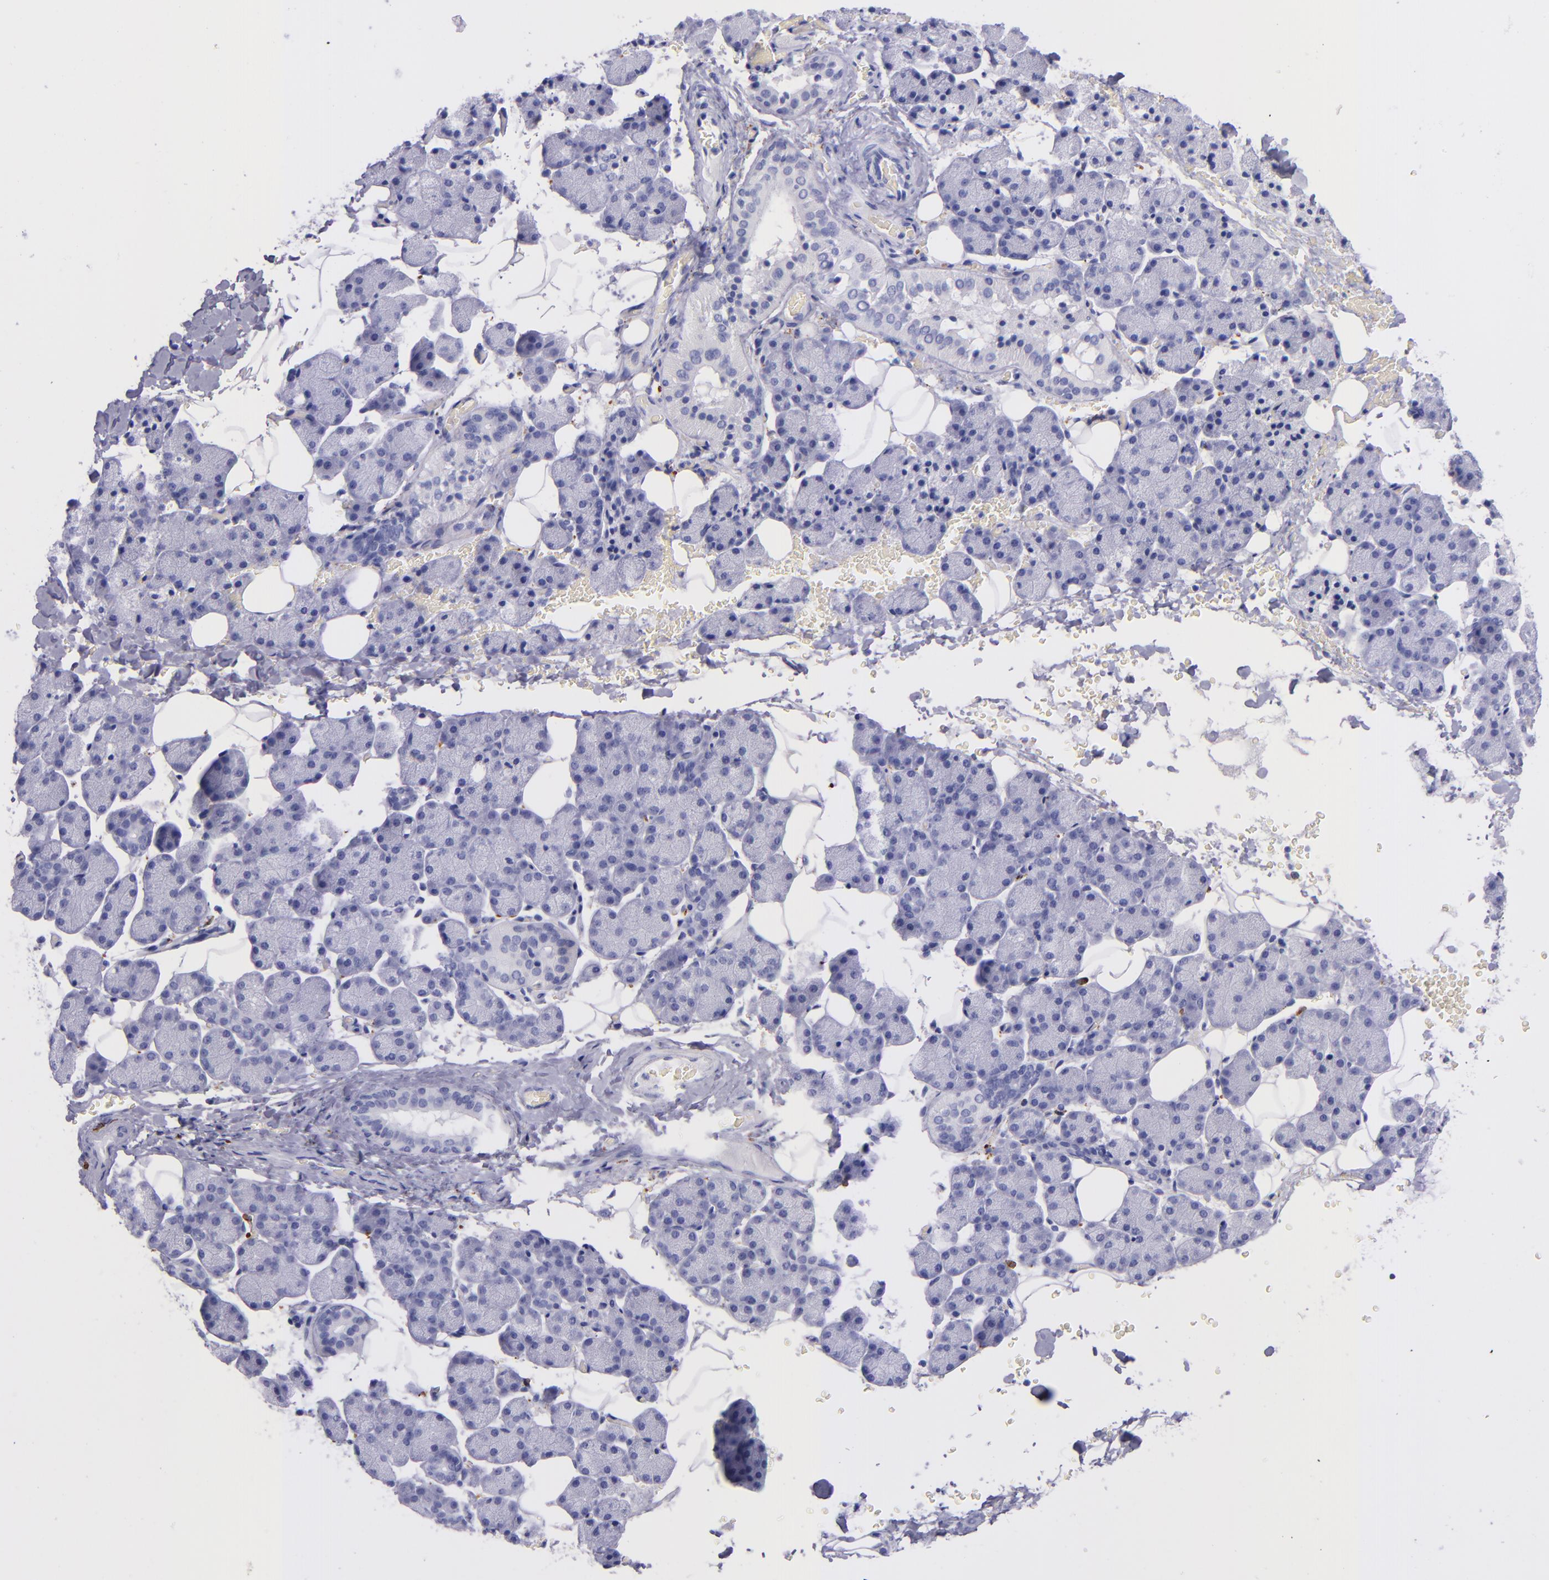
{"staining": {"intensity": "negative", "quantity": "none", "location": "none"}, "tissue": "salivary gland", "cell_type": "Glandular cells", "image_type": "normal", "snomed": [{"axis": "morphology", "description": "Normal tissue, NOS"}, {"axis": "topography", "description": "Lymph node"}, {"axis": "topography", "description": "Salivary gland"}], "caption": "High magnification brightfield microscopy of unremarkable salivary gland stained with DAB (brown) and counterstained with hematoxylin (blue): glandular cells show no significant expression.", "gene": "CD163", "patient": {"sex": "male", "age": 8}}